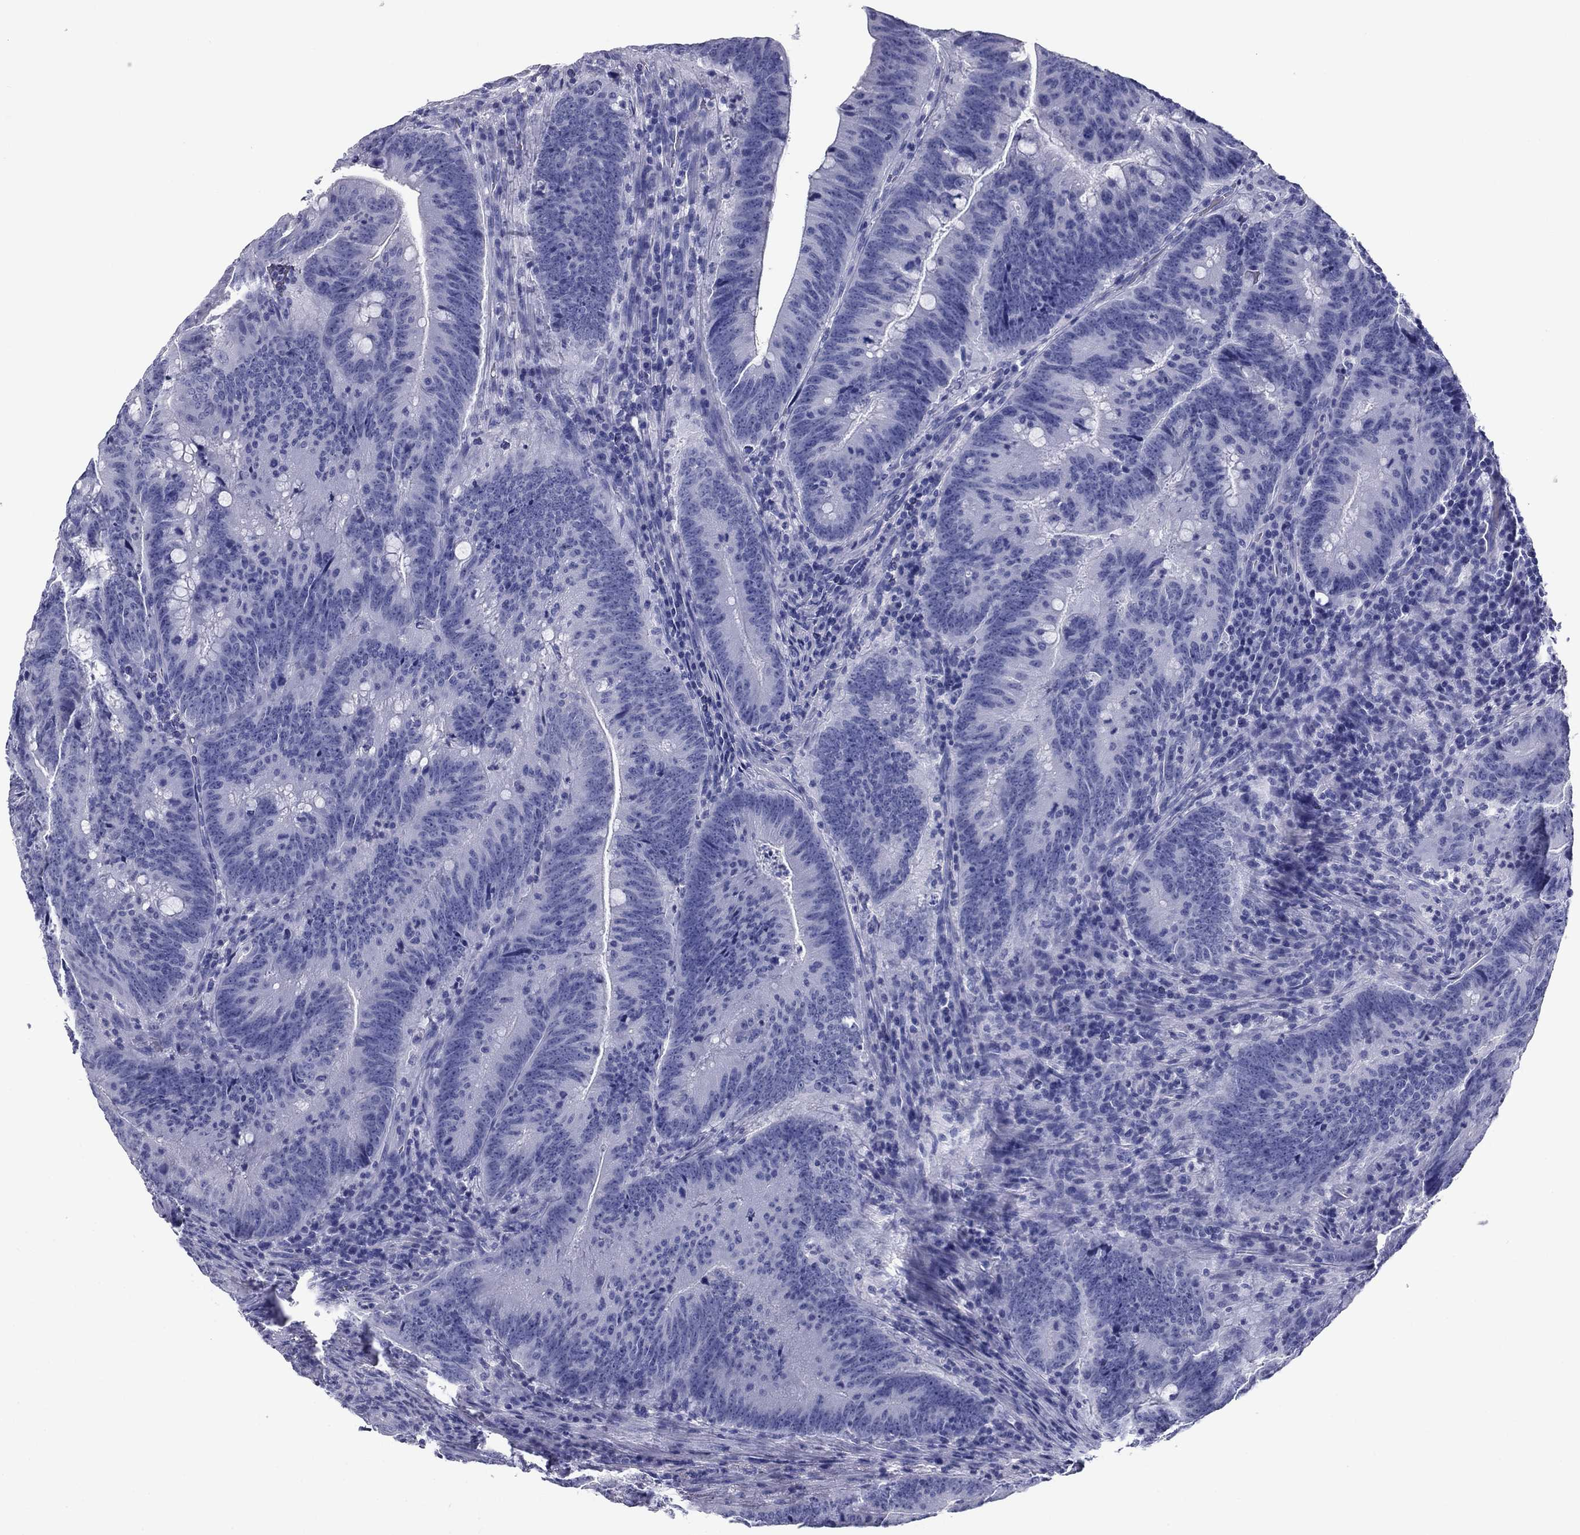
{"staining": {"intensity": "negative", "quantity": "none", "location": "none"}, "tissue": "colorectal cancer", "cell_type": "Tumor cells", "image_type": "cancer", "snomed": [{"axis": "morphology", "description": "Adenocarcinoma, NOS"}, {"axis": "topography", "description": "Colon"}], "caption": "This micrograph is of colorectal cancer (adenocarcinoma) stained with IHC to label a protein in brown with the nuclei are counter-stained blue. There is no positivity in tumor cells.", "gene": "NPPA", "patient": {"sex": "female", "age": 87}}